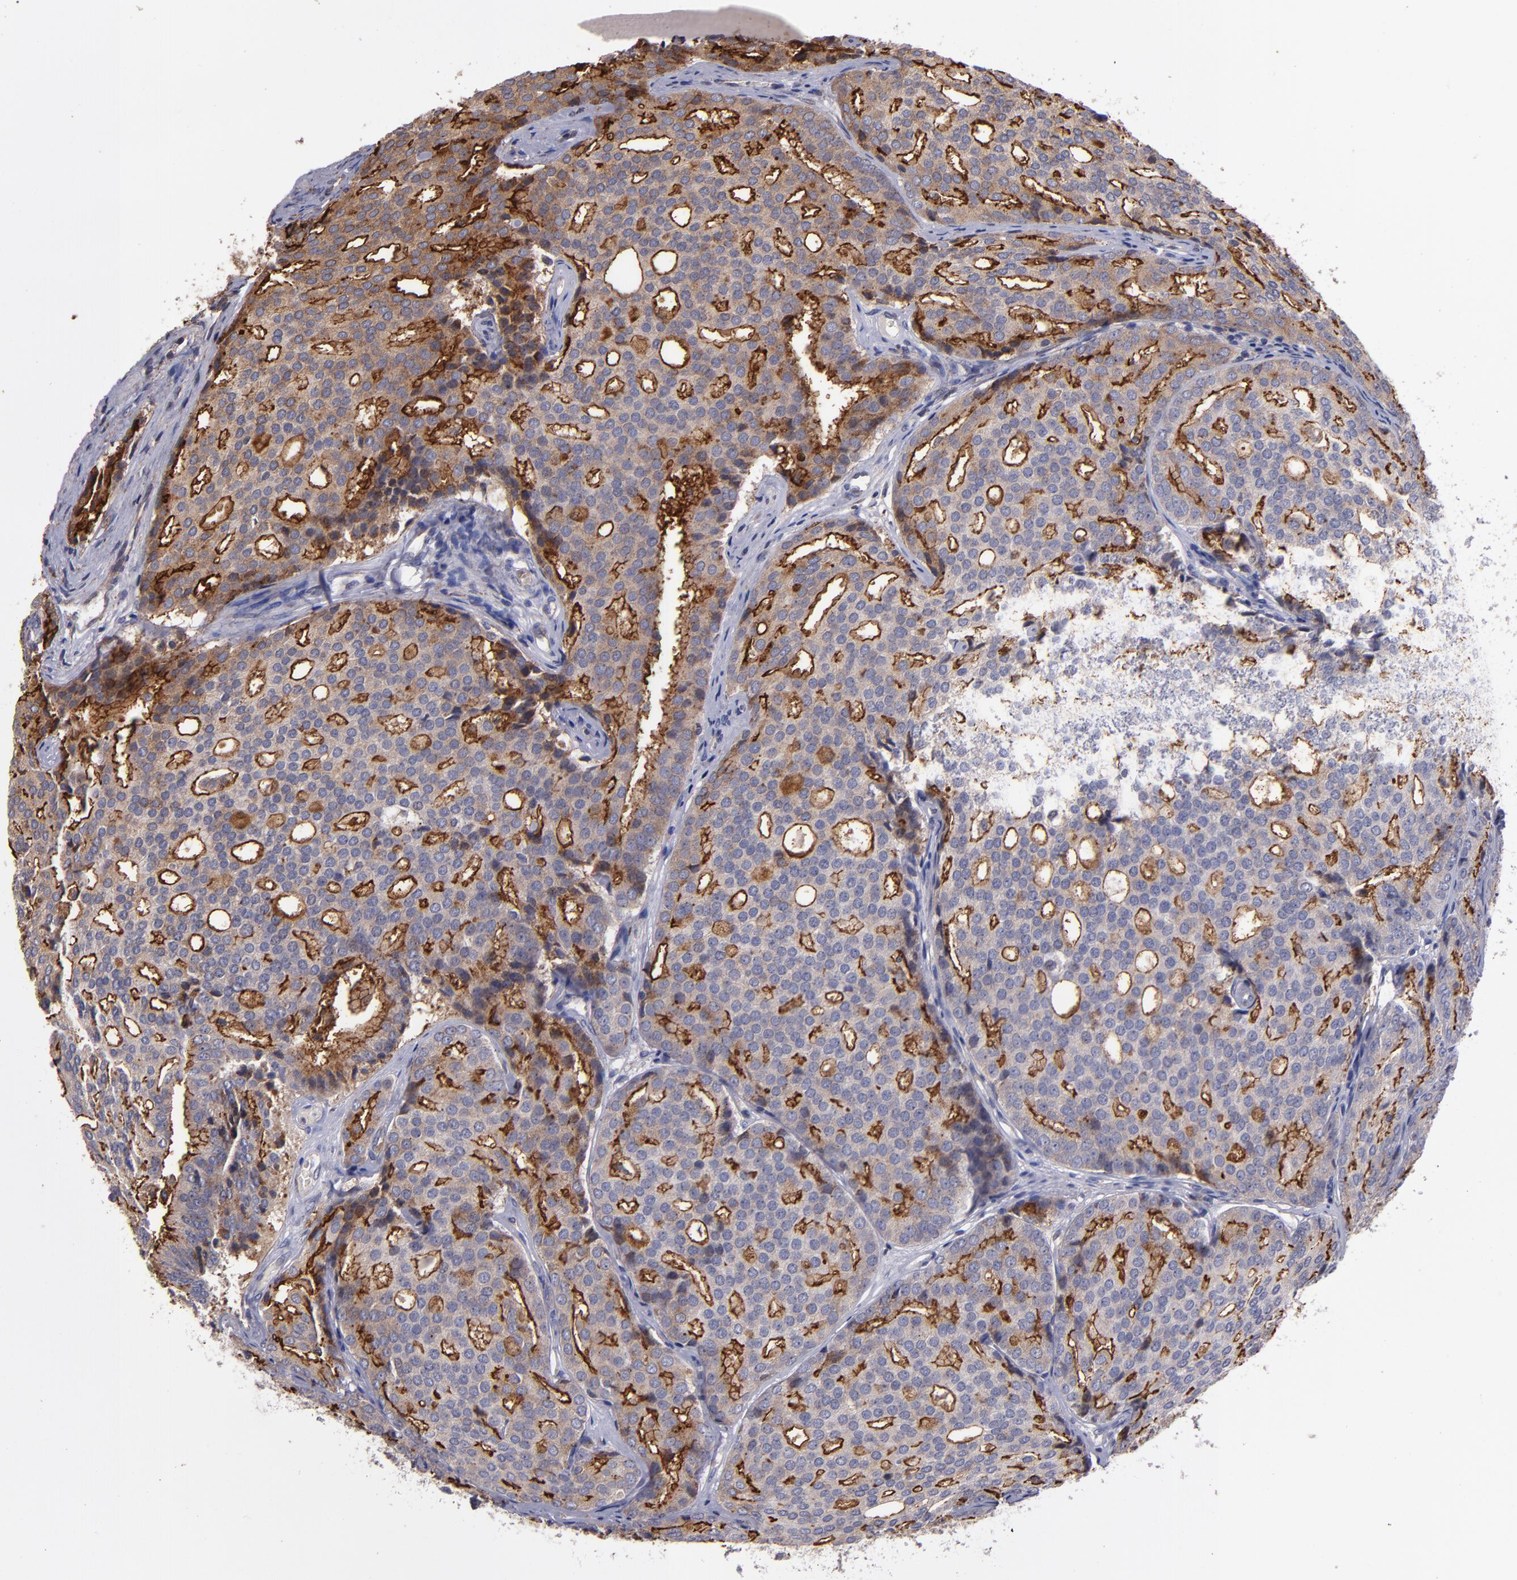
{"staining": {"intensity": "weak", "quantity": ">75%", "location": "cytoplasmic/membranous"}, "tissue": "prostate cancer", "cell_type": "Tumor cells", "image_type": "cancer", "snomed": [{"axis": "morphology", "description": "Adenocarcinoma, High grade"}, {"axis": "topography", "description": "Prostate"}], "caption": "The photomicrograph shows staining of prostate cancer (adenocarcinoma (high-grade)), revealing weak cytoplasmic/membranous protein positivity (brown color) within tumor cells.", "gene": "IFIH1", "patient": {"sex": "male", "age": 64}}